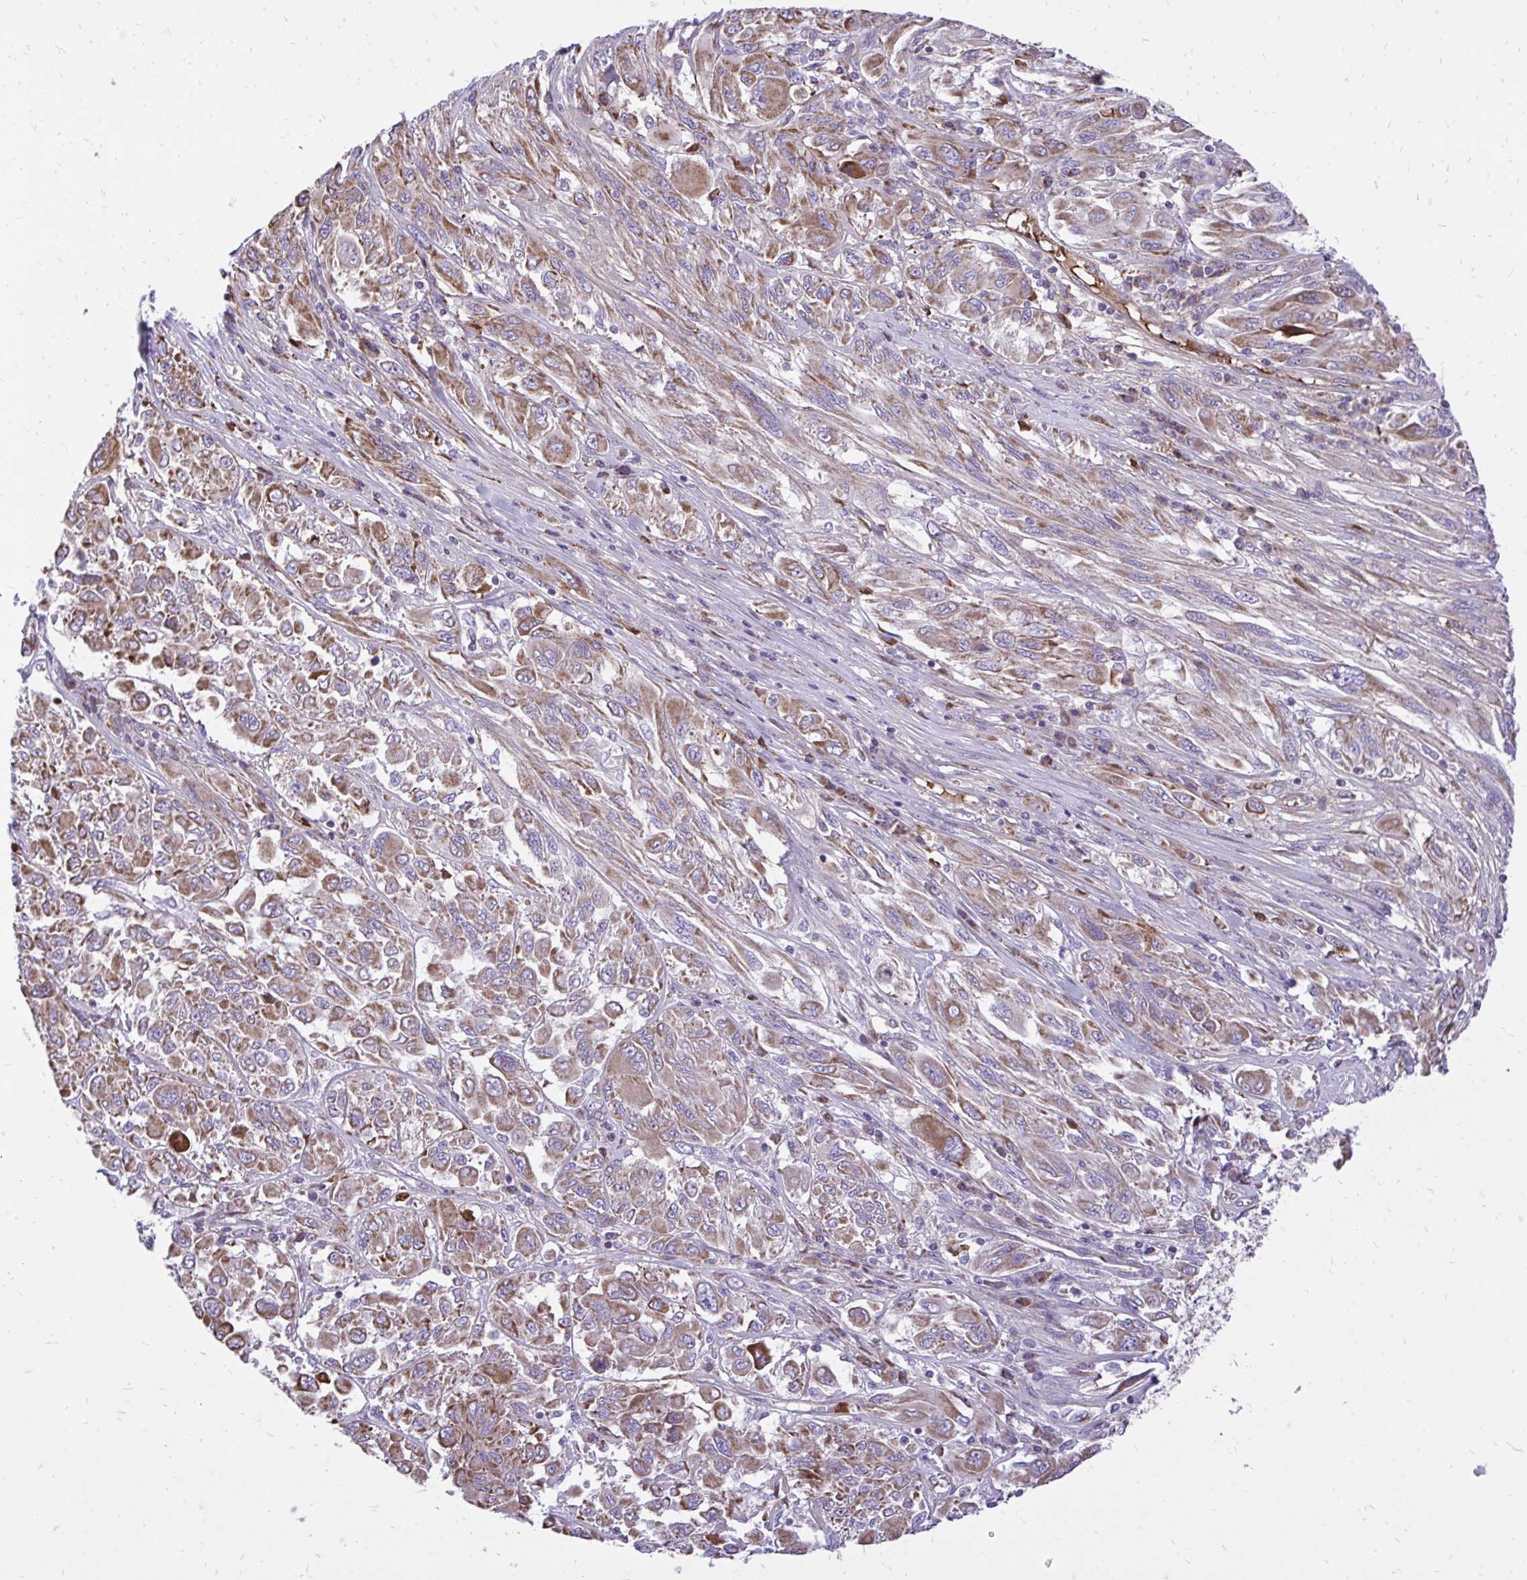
{"staining": {"intensity": "moderate", "quantity": ">75%", "location": "cytoplasmic/membranous"}, "tissue": "melanoma", "cell_type": "Tumor cells", "image_type": "cancer", "snomed": [{"axis": "morphology", "description": "Malignant melanoma, NOS"}, {"axis": "topography", "description": "Skin"}], "caption": "The histopathology image displays staining of malignant melanoma, revealing moderate cytoplasmic/membranous protein positivity (brown color) within tumor cells.", "gene": "ATP13A2", "patient": {"sex": "female", "age": 91}}